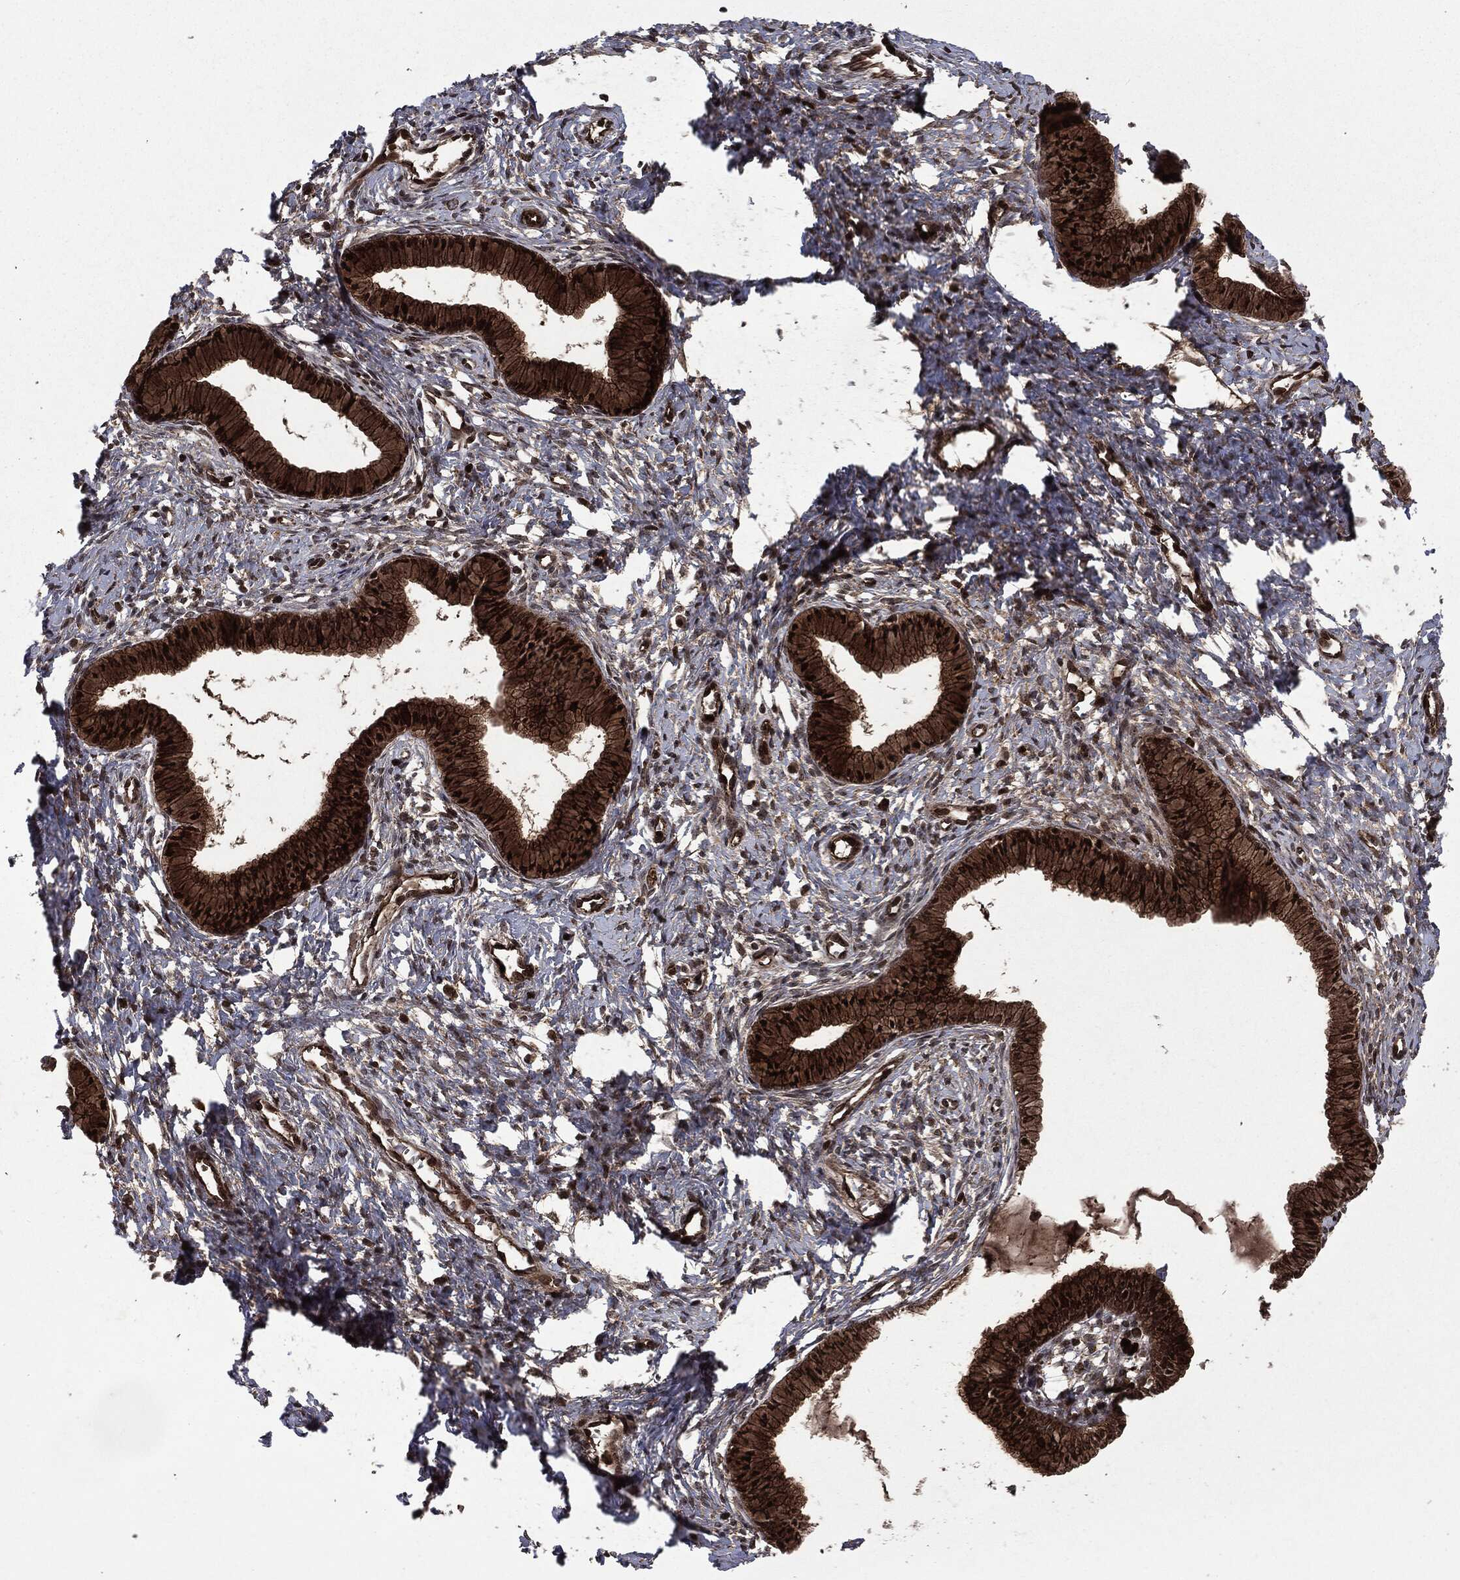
{"staining": {"intensity": "strong", "quantity": ">75%", "location": "cytoplasmic/membranous,nuclear"}, "tissue": "cervix", "cell_type": "Glandular cells", "image_type": "normal", "snomed": [{"axis": "morphology", "description": "Normal tissue, NOS"}, {"axis": "topography", "description": "Cervix"}], "caption": "Glandular cells exhibit high levels of strong cytoplasmic/membranous,nuclear expression in approximately >75% of cells in benign human cervix. (Brightfield microscopy of DAB IHC at high magnification).", "gene": "CARD6", "patient": {"sex": "female", "age": 39}}